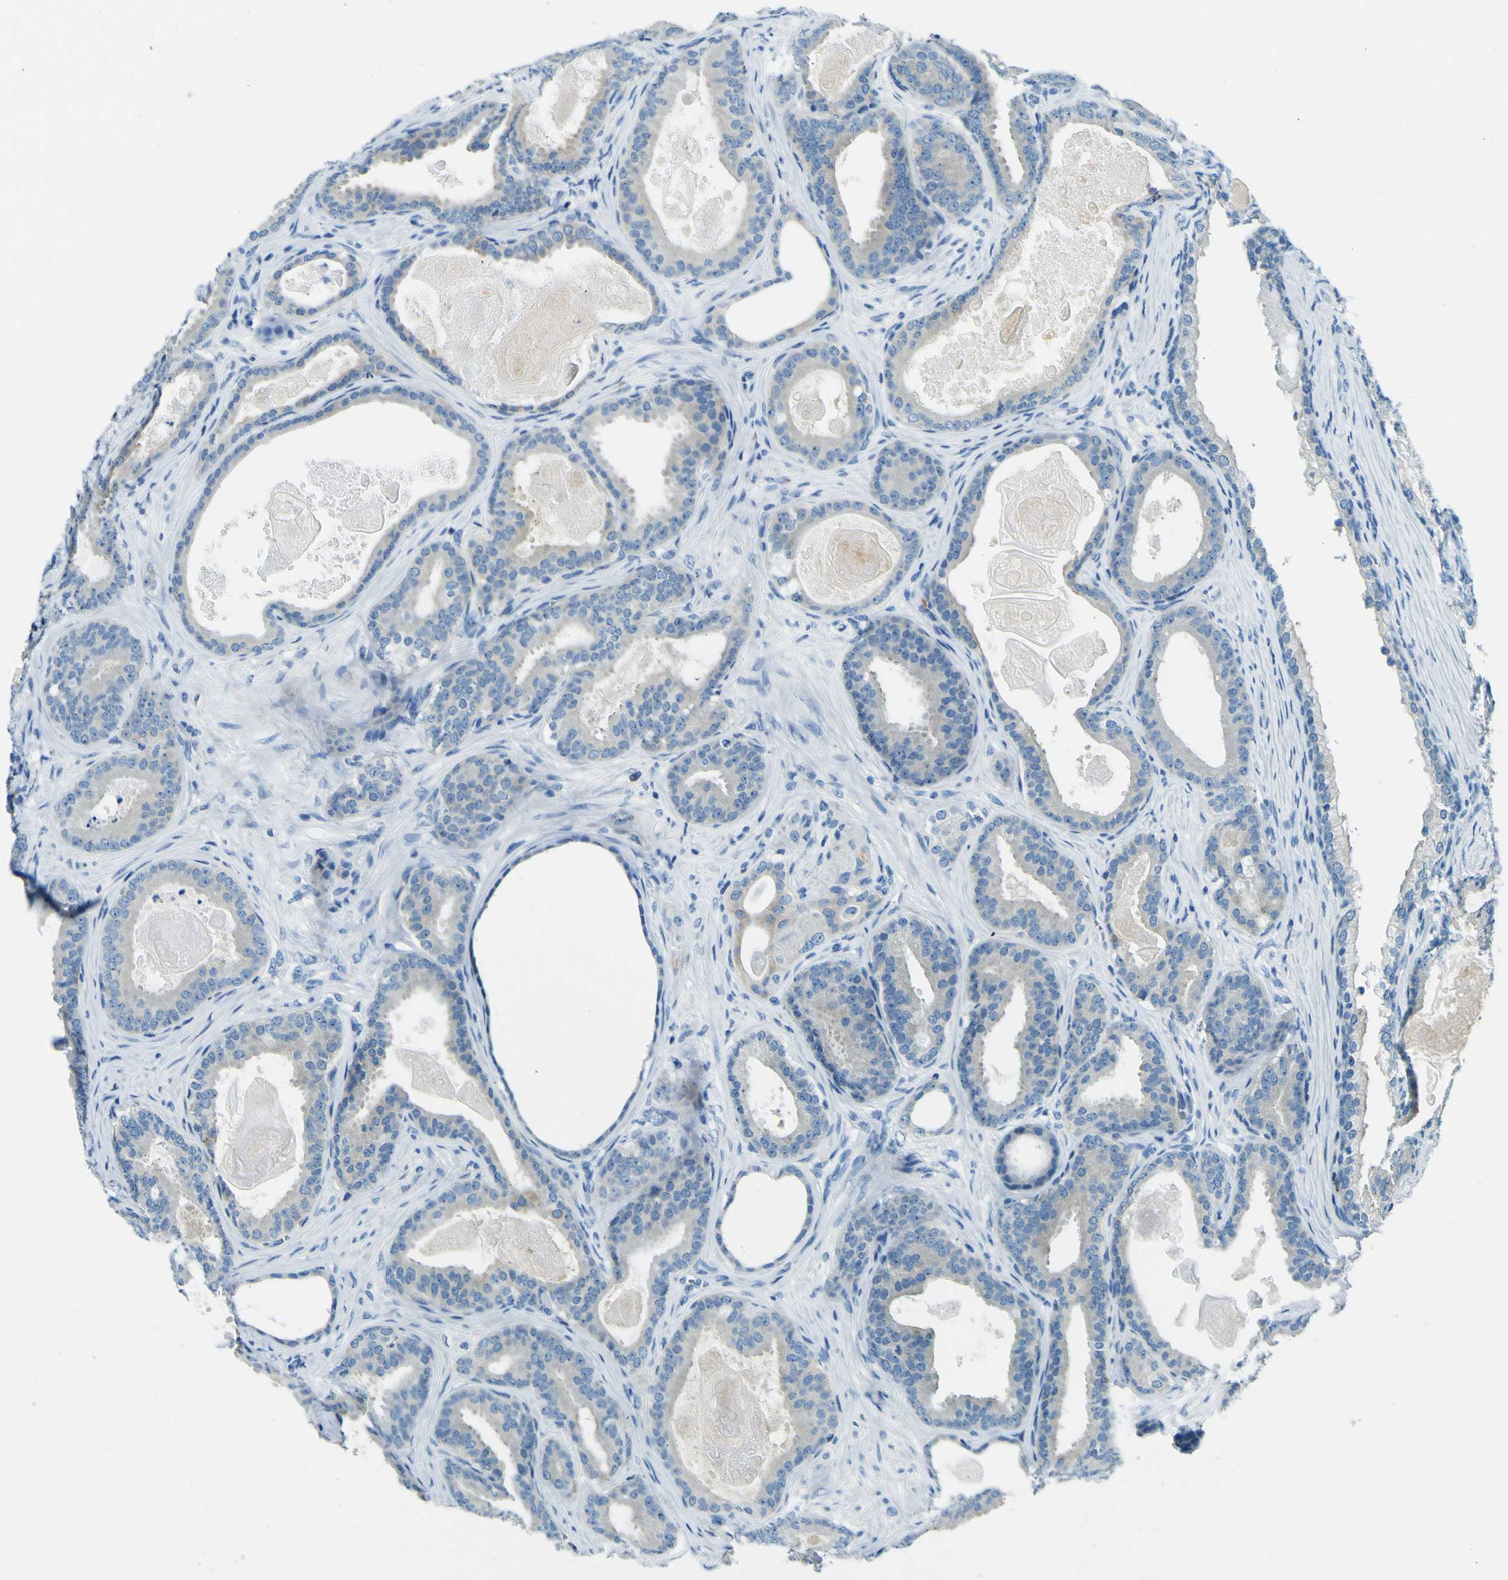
{"staining": {"intensity": "negative", "quantity": "none", "location": "none"}, "tissue": "prostate cancer", "cell_type": "Tumor cells", "image_type": "cancer", "snomed": [{"axis": "morphology", "description": "Adenocarcinoma, High grade"}, {"axis": "topography", "description": "Prostate"}], "caption": "This is an IHC histopathology image of human prostate cancer. There is no positivity in tumor cells.", "gene": "SORCS1", "patient": {"sex": "male", "age": 60}}